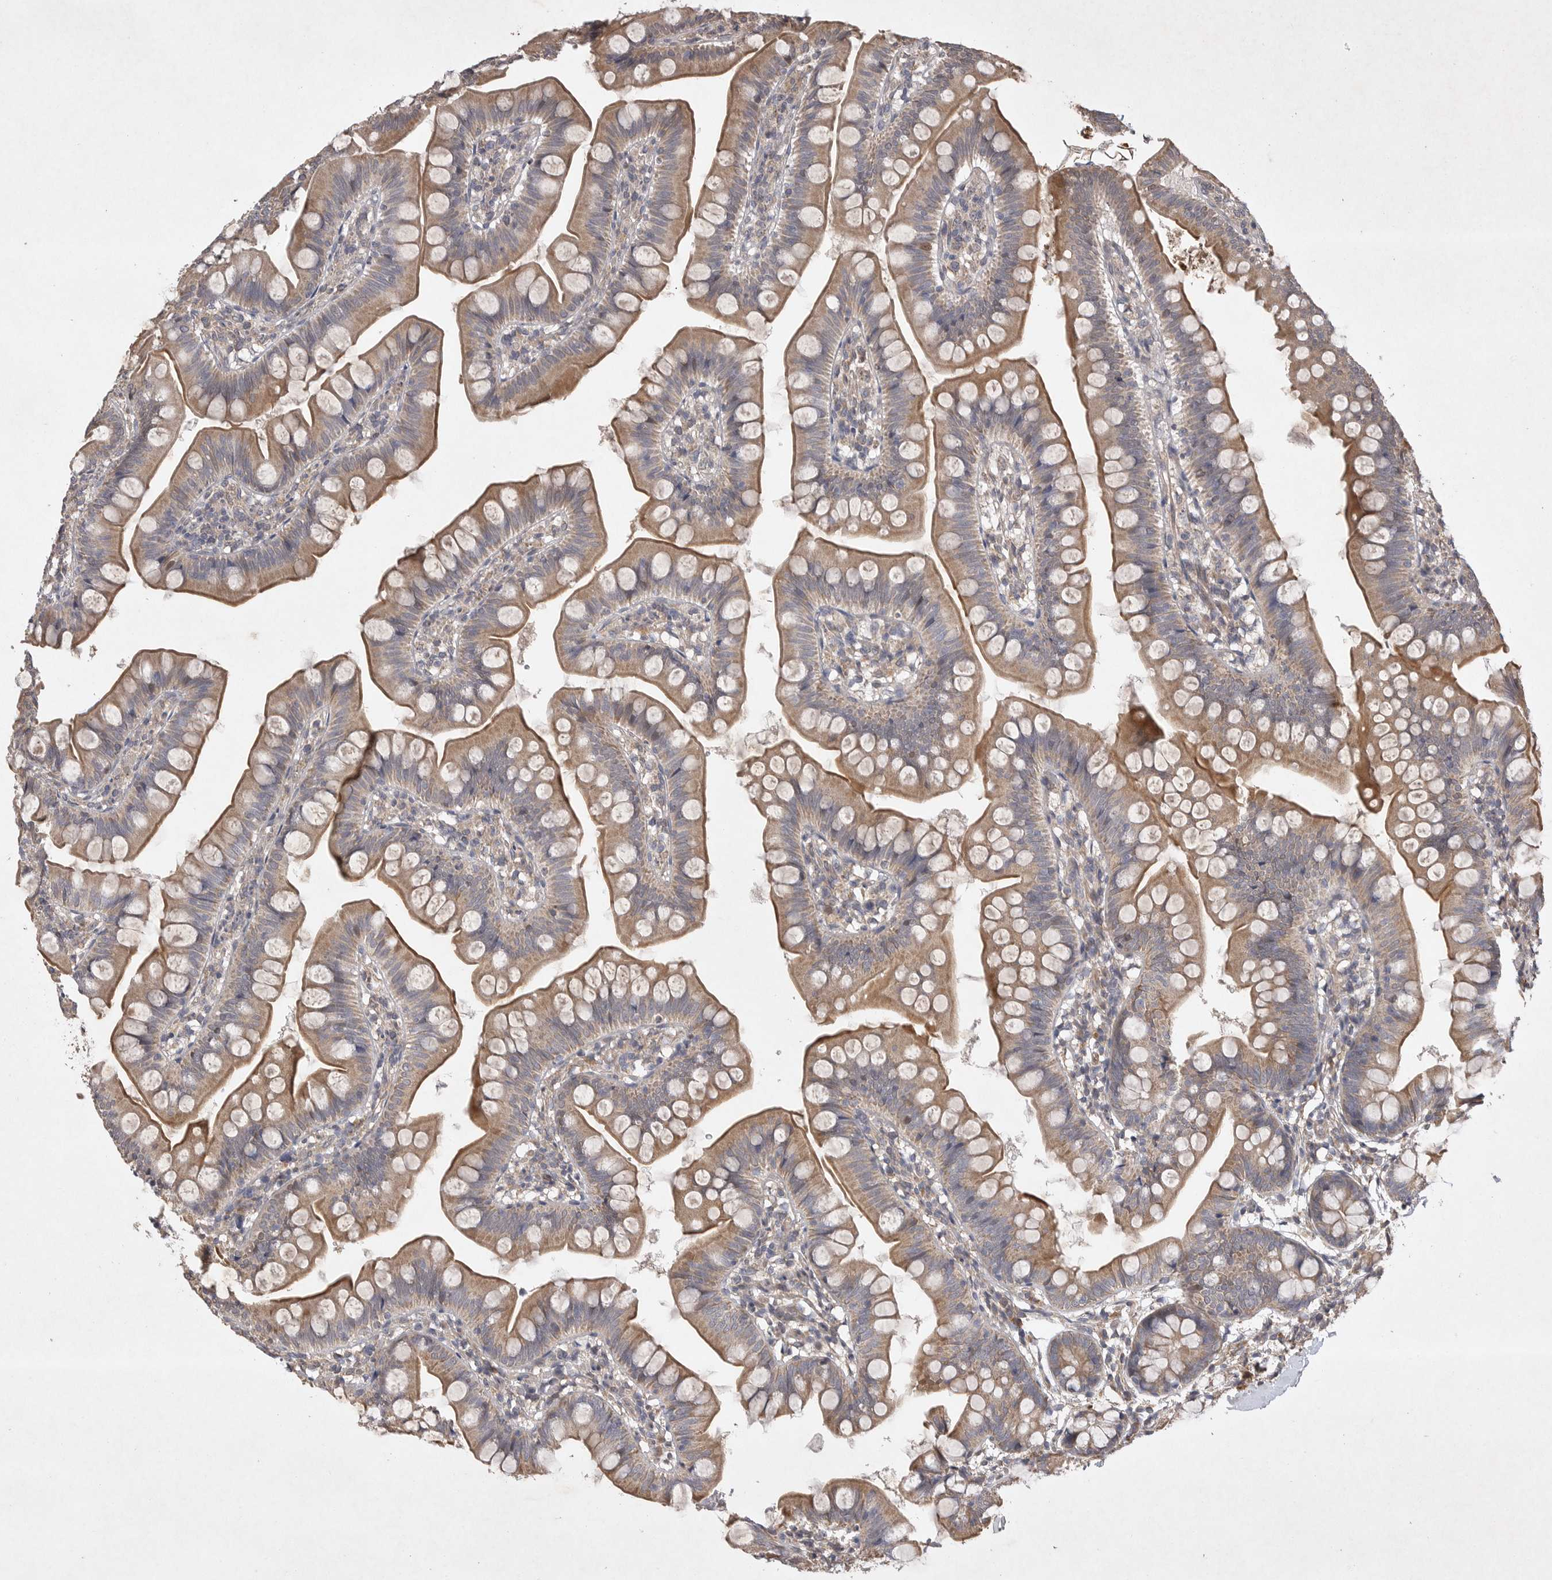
{"staining": {"intensity": "moderate", "quantity": ">75%", "location": "cytoplasmic/membranous"}, "tissue": "small intestine", "cell_type": "Glandular cells", "image_type": "normal", "snomed": [{"axis": "morphology", "description": "Normal tissue, NOS"}, {"axis": "topography", "description": "Small intestine"}], "caption": "Approximately >75% of glandular cells in normal small intestine demonstrate moderate cytoplasmic/membranous protein staining as visualized by brown immunohistochemical staining.", "gene": "EDEM3", "patient": {"sex": "male", "age": 7}}